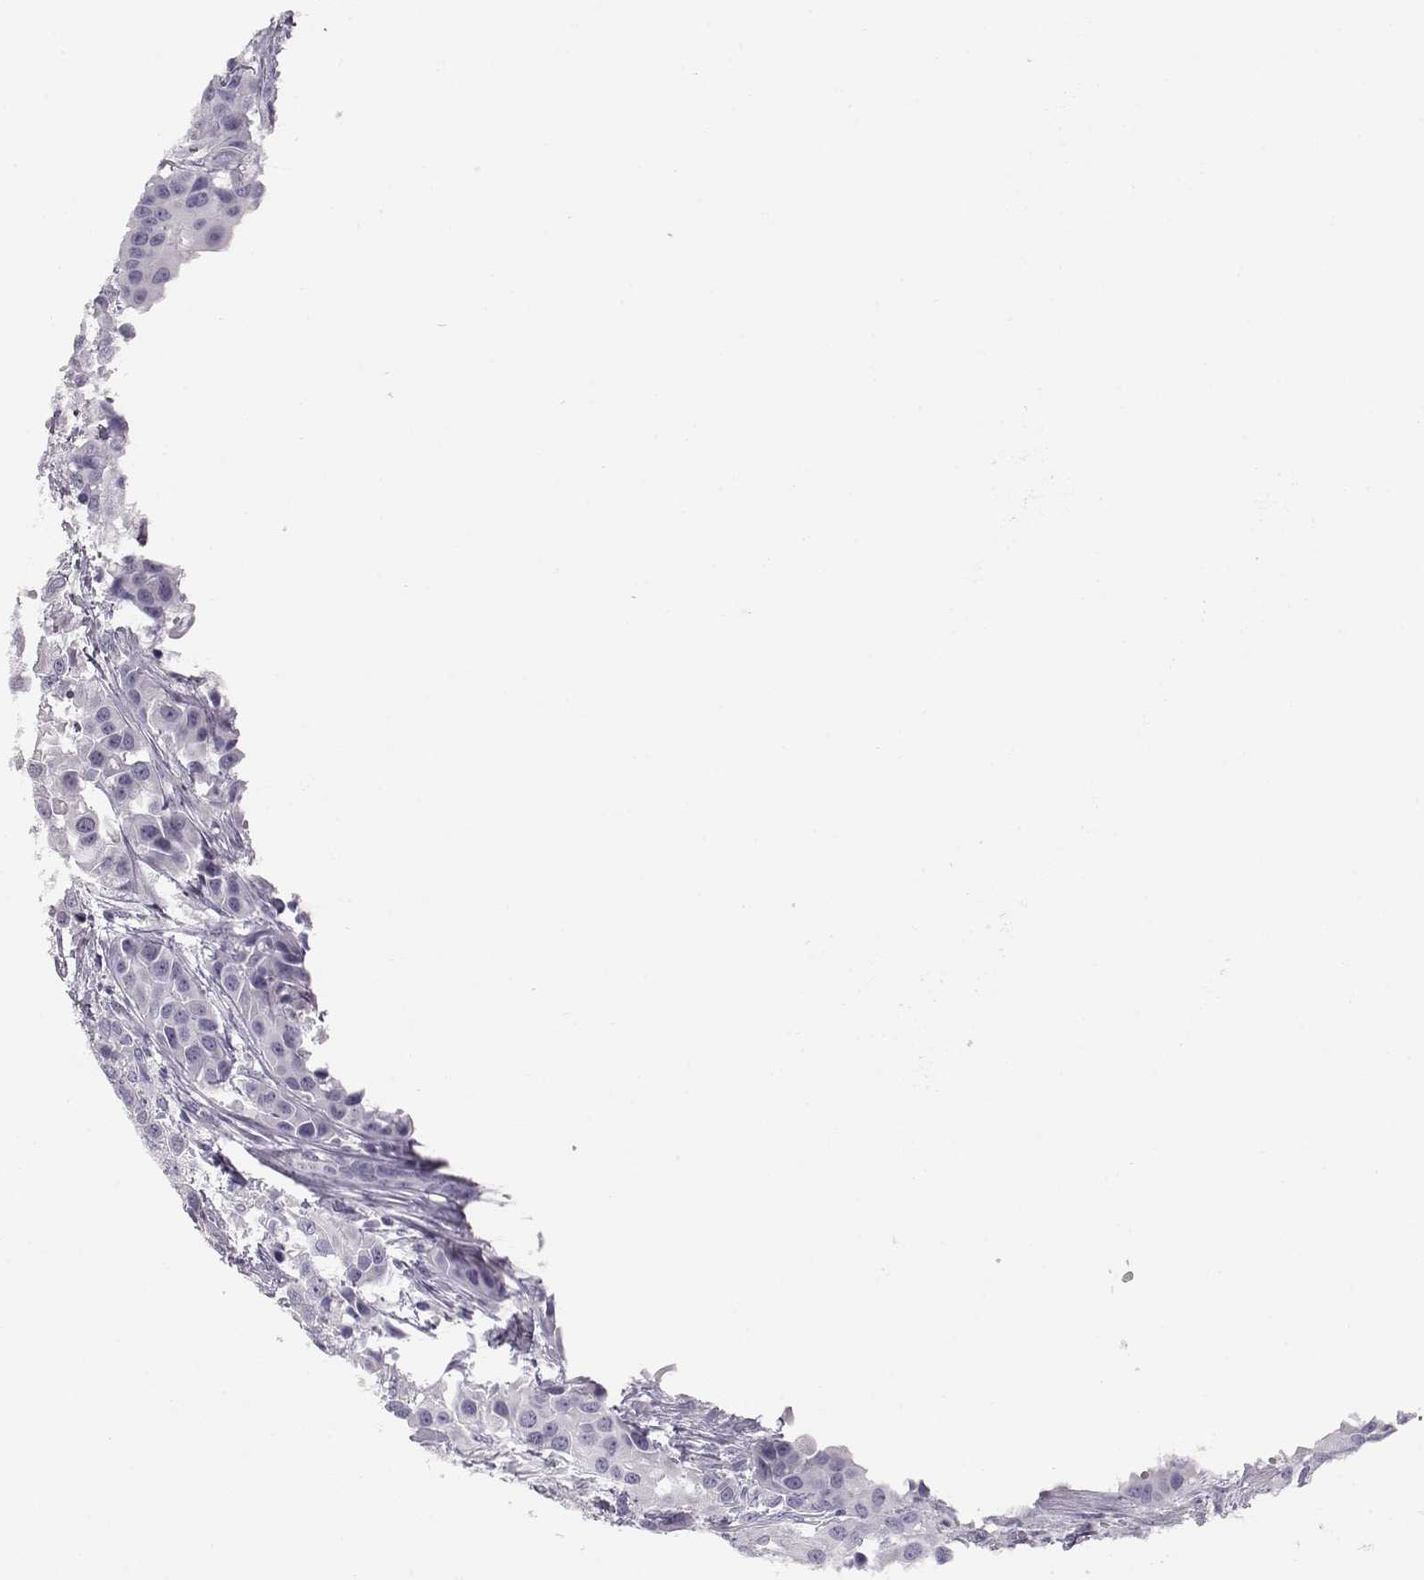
{"staining": {"intensity": "negative", "quantity": "none", "location": "none"}, "tissue": "head and neck cancer", "cell_type": "Tumor cells", "image_type": "cancer", "snomed": [{"axis": "morphology", "description": "Adenocarcinoma, NOS"}, {"axis": "topography", "description": "Head-Neck"}], "caption": "There is no significant expression in tumor cells of head and neck adenocarcinoma.", "gene": "MIP", "patient": {"sex": "male", "age": 76}}